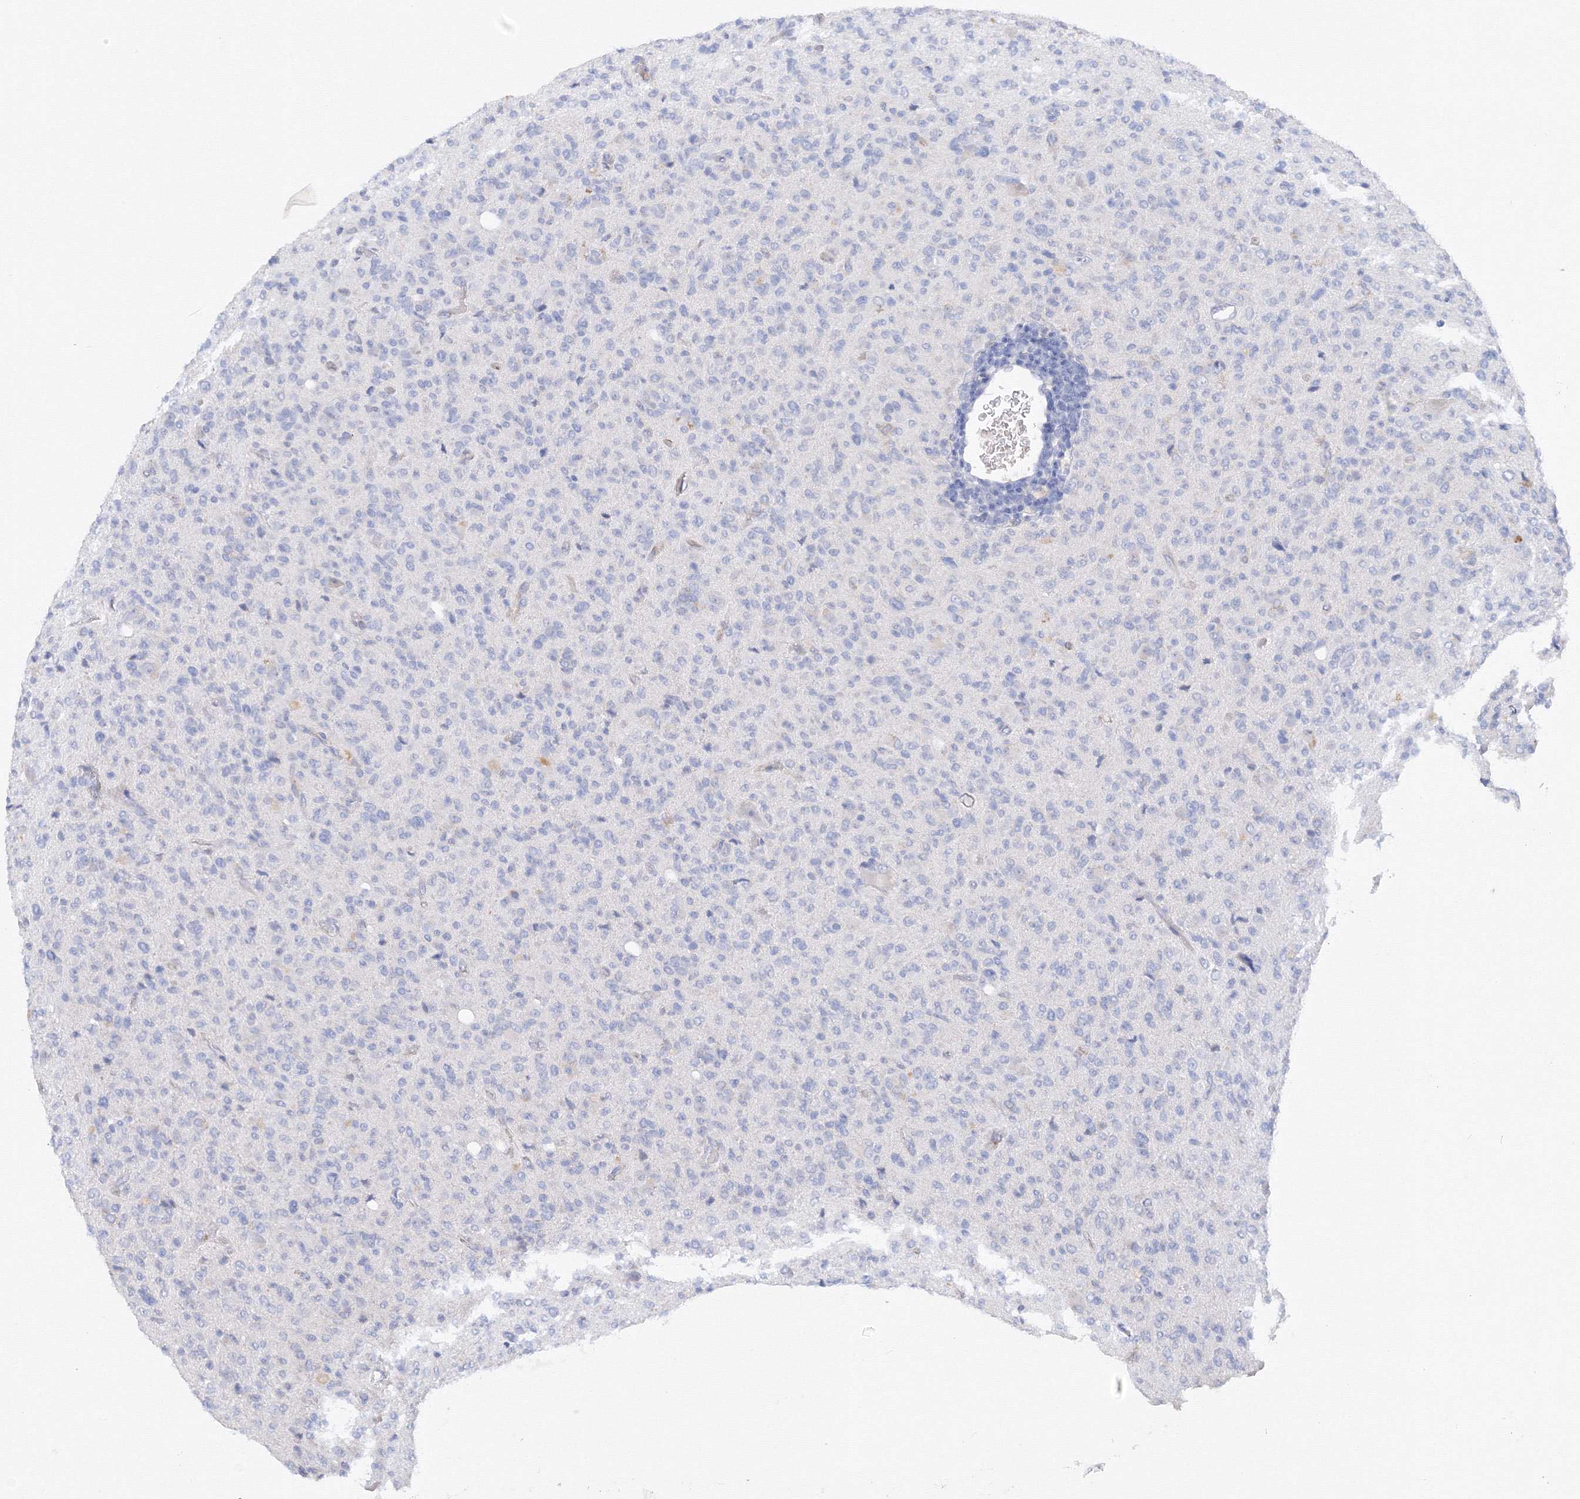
{"staining": {"intensity": "negative", "quantity": "none", "location": "none"}, "tissue": "glioma", "cell_type": "Tumor cells", "image_type": "cancer", "snomed": [{"axis": "morphology", "description": "Glioma, malignant, High grade"}, {"axis": "topography", "description": "Brain"}], "caption": "Tumor cells are negative for protein expression in human glioma. The staining is performed using DAB (3,3'-diaminobenzidine) brown chromogen with nuclei counter-stained in using hematoxylin.", "gene": "TAMM41", "patient": {"sex": "female", "age": 57}}